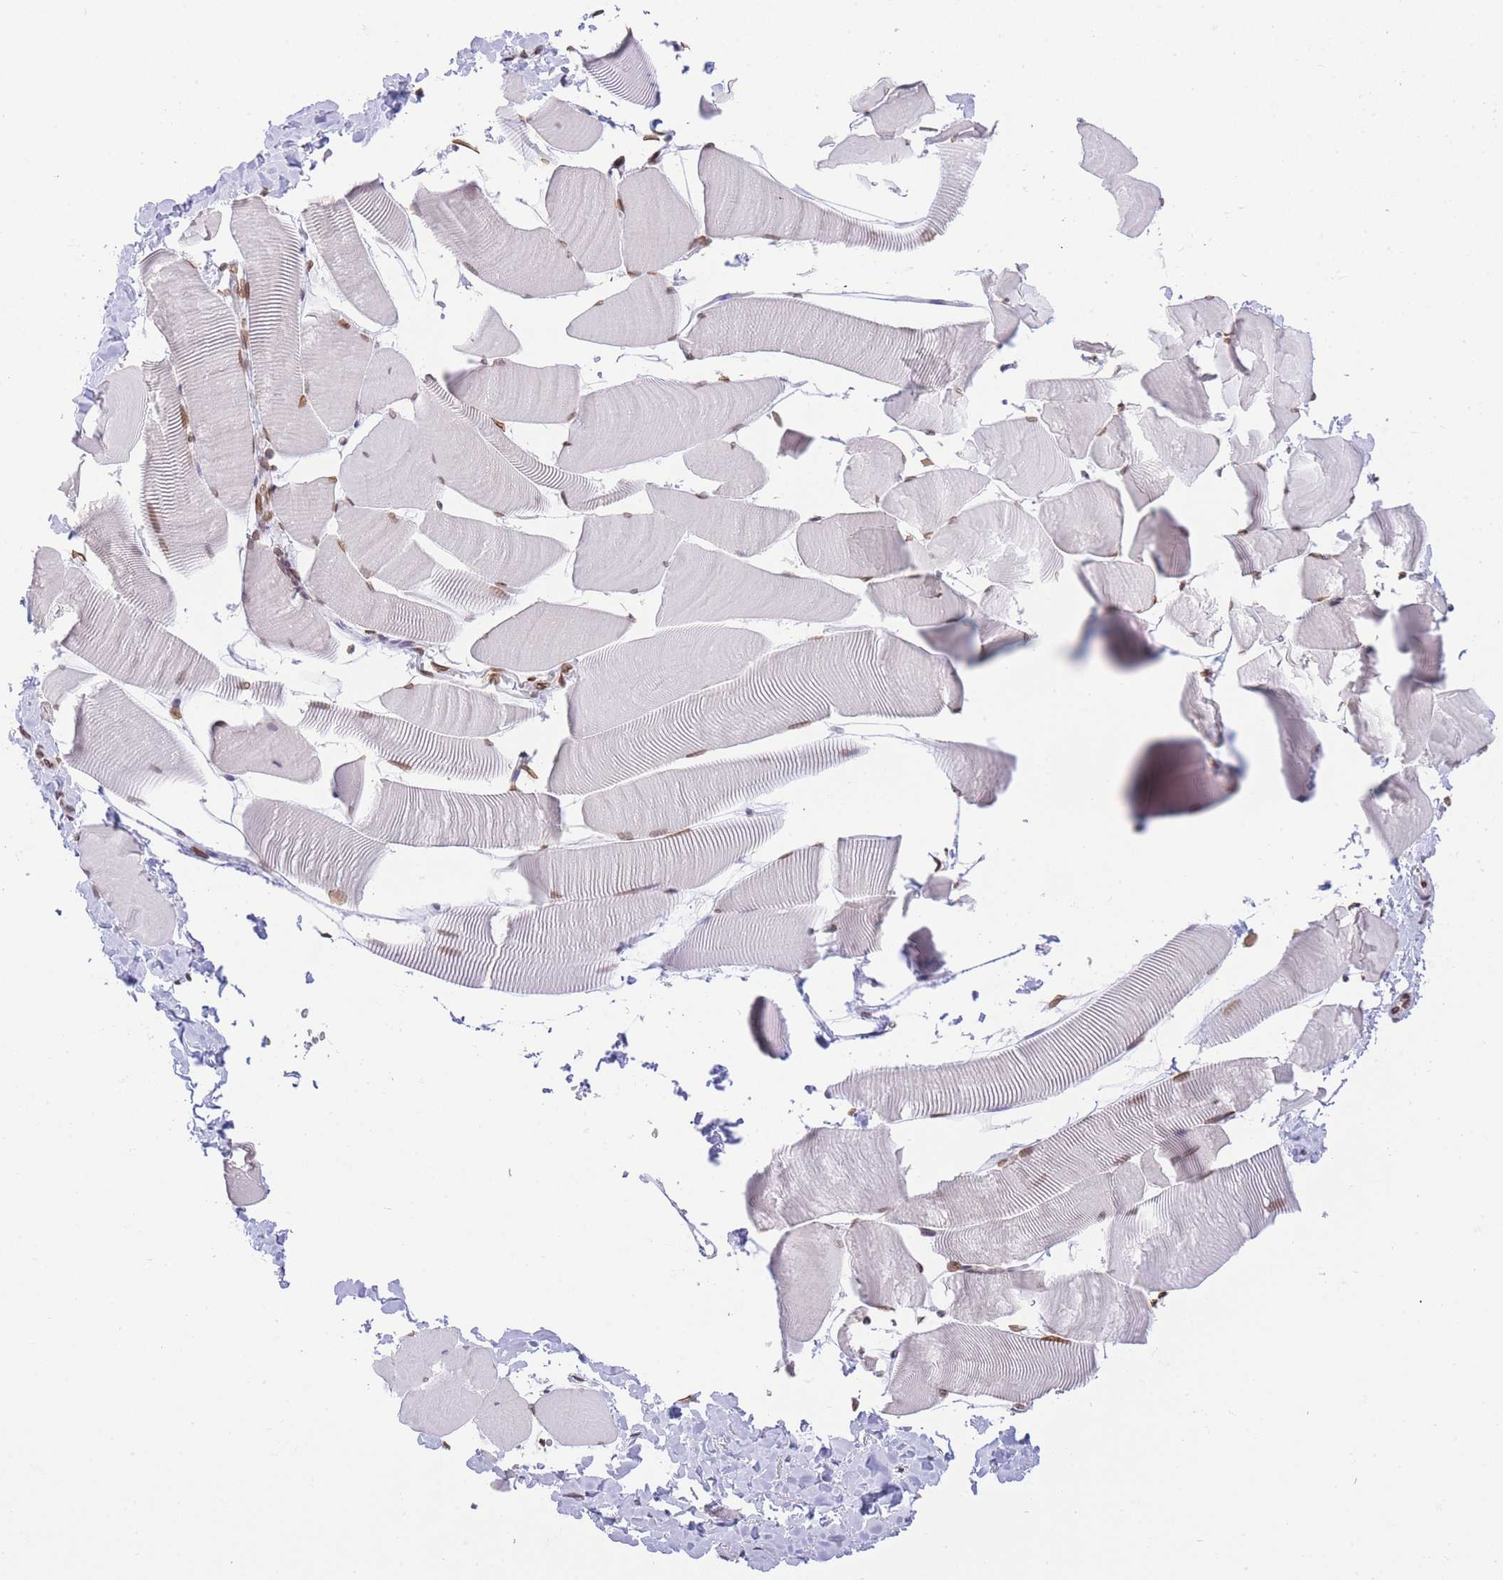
{"staining": {"intensity": "moderate", "quantity": "<25%", "location": "nuclear"}, "tissue": "skeletal muscle", "cell_type": "Myocytes", "image_type": "normal", "snomed": [{"axis": "morphology", "description": "Normal tissue, NOS"}, {"axis": "topography", "description": "Skeletal muscle"}], "caption": "Skeletal muscle stained with a brown dye shows moderate nuclear positive staining in about <25% of myocytes.", "gene": "OR10AD1", "patient": {"sex": "male", "age": 25}}